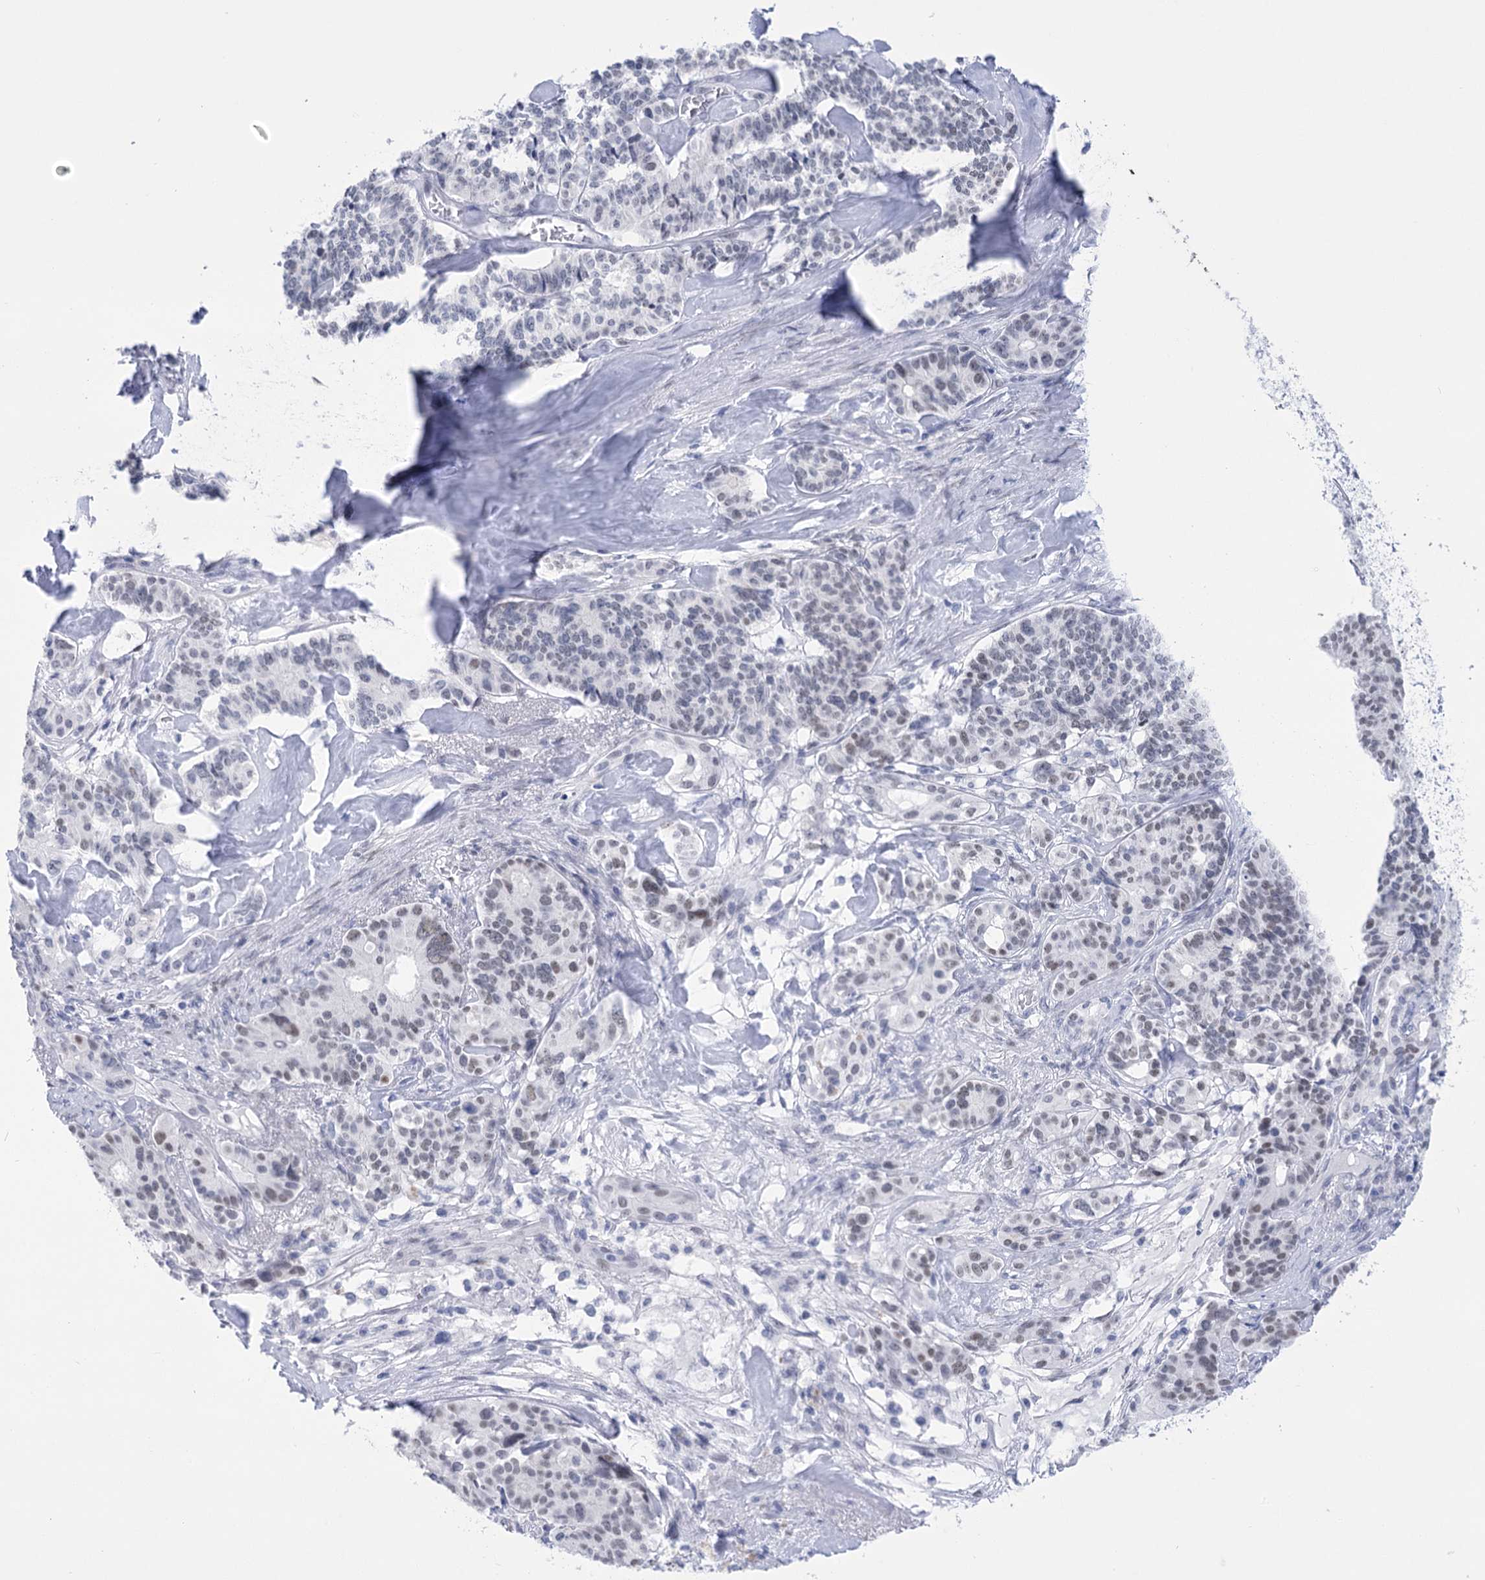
{"staining": {"intensity": "weak", "quantity": "<25%", "location": "nuclear"}, "tissue": "pancreatic cancer", "cell_type": "Tumor cells", "image_type": "cancer", "snomed": [{"axis": "morphology", "description": "Adenocarcinoma, NOS"}, {"axis": "topography", "description": "Pancreas"}], "caption": "The IHC histopathology image has no significant staining in tumor cells of adenocarcinoma (pancreatic) tissue.", "gene": "HORMAD1", "patient": {"sex": "female", "age": 74}}